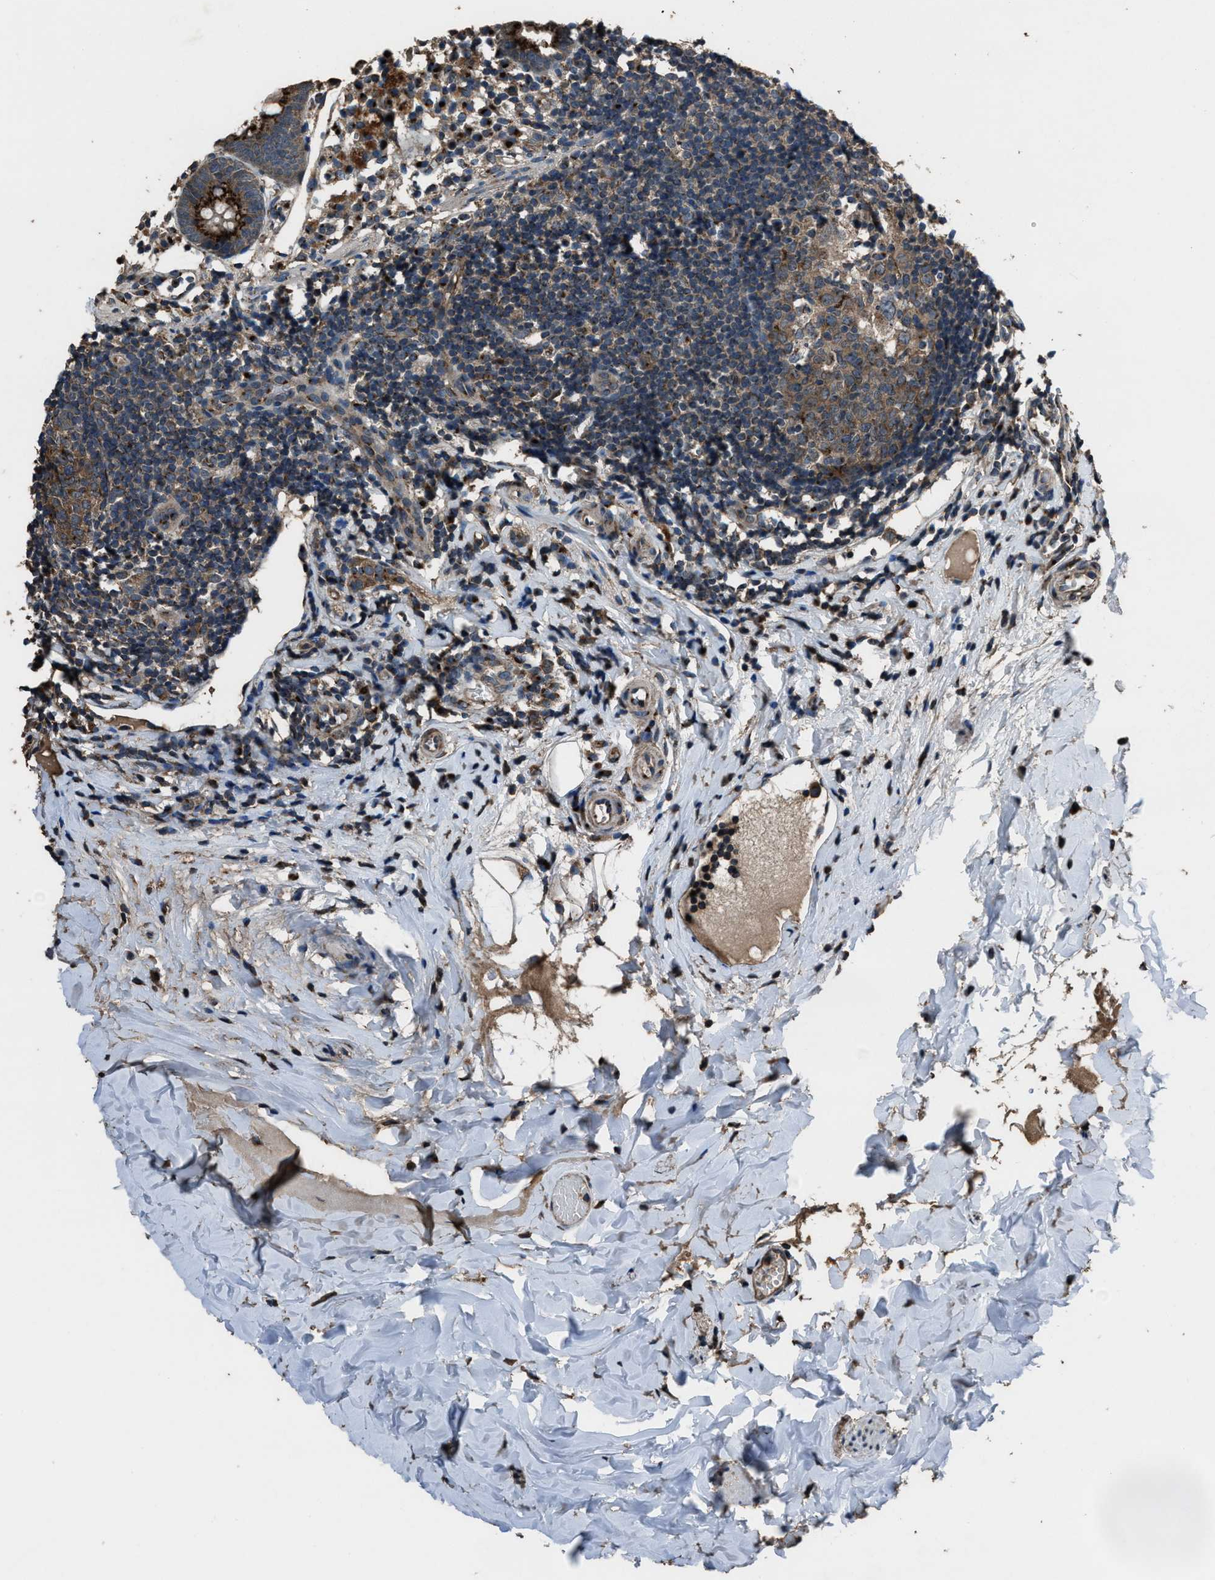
{"staining": {"intensity": "strong", "quantity": ">75%", "location": "cytoplasmic/membranous"}, "tissue": "appendix", "cell_type": "Glandular cells", "image_type": "normal", "snomed": [{"axis": "morphology", "description": "Normal tissue, NOS"}, {"axis": "topography", "description": "Appendix"}], "caption": "A micrograph showing strong cytoplasmic/membranous positivity in about >75% of glandular cells in unremarkable appendix, as visualized by brown immunohistochemical staining.", "gene": "SLC38A10", "patient": {"sex": "female", "age": 20}}